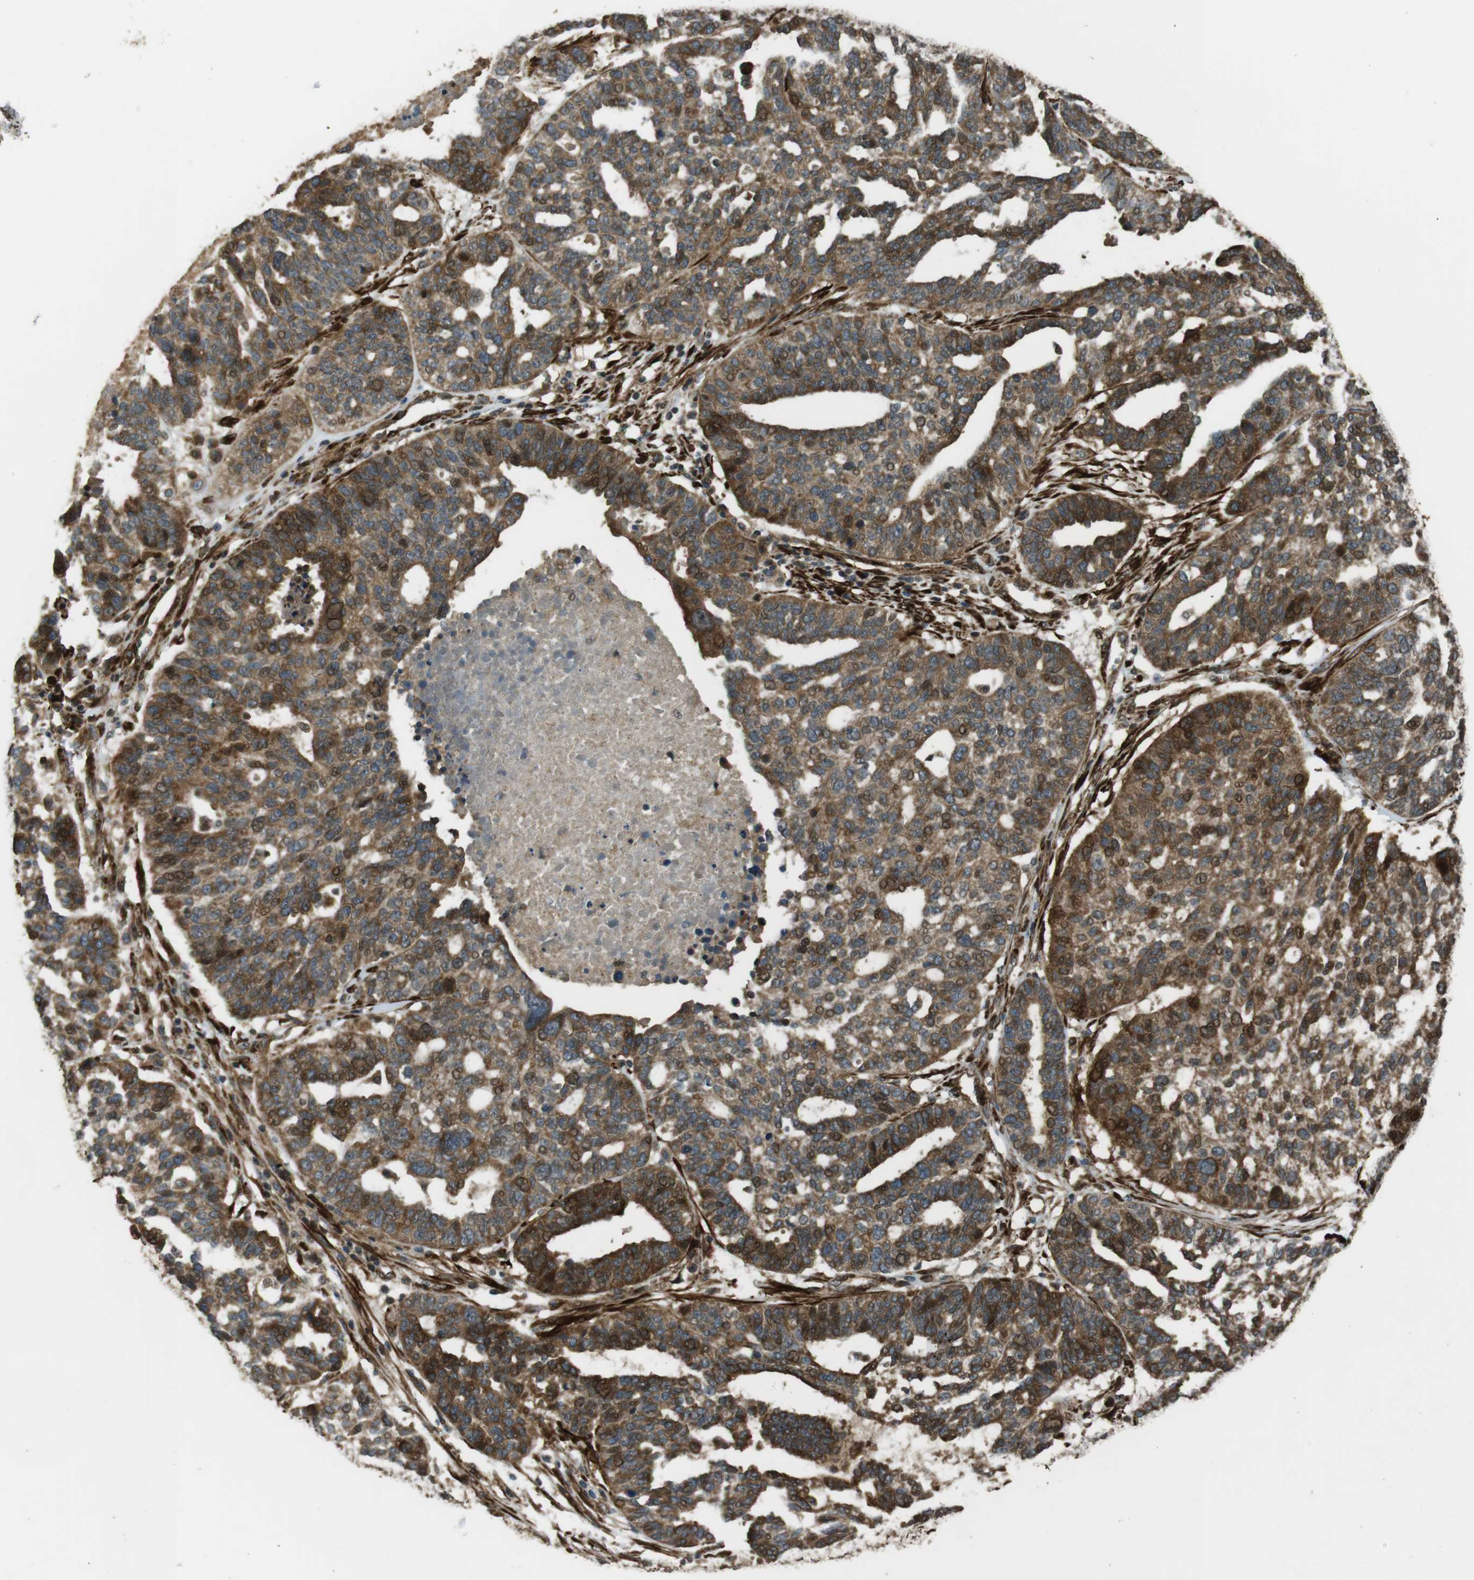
{"staining": {"intensity": "moderate", "quantity": "25%-75%", "location": "cytoplasmic/membranous,nuclear"}, "tissue": "ovarian cancer", "cell_type": "Tumor cells", "image_type": "cancer", "snomed": [{"axis": "morphology", "description": "Cystadenocarcinoma, serous, NOS"}, {"axis": "topography", "description": "Ovary"}], "caption": "Immunohistochemistry (IHC) (DAB) staining of human ovarian cancer (serous cystadenocarcinoma) shows moderate cytoplasmic/membranous and nuclear protein positivity in approximately 25%-75% of tumor cells. (DAB (3,3'-diaminobenzidine) IHC, brown staining for protein, blue staining for nuclei).", "gene": "MSRB3", "patient": {"sex": "female", "age": 59}}